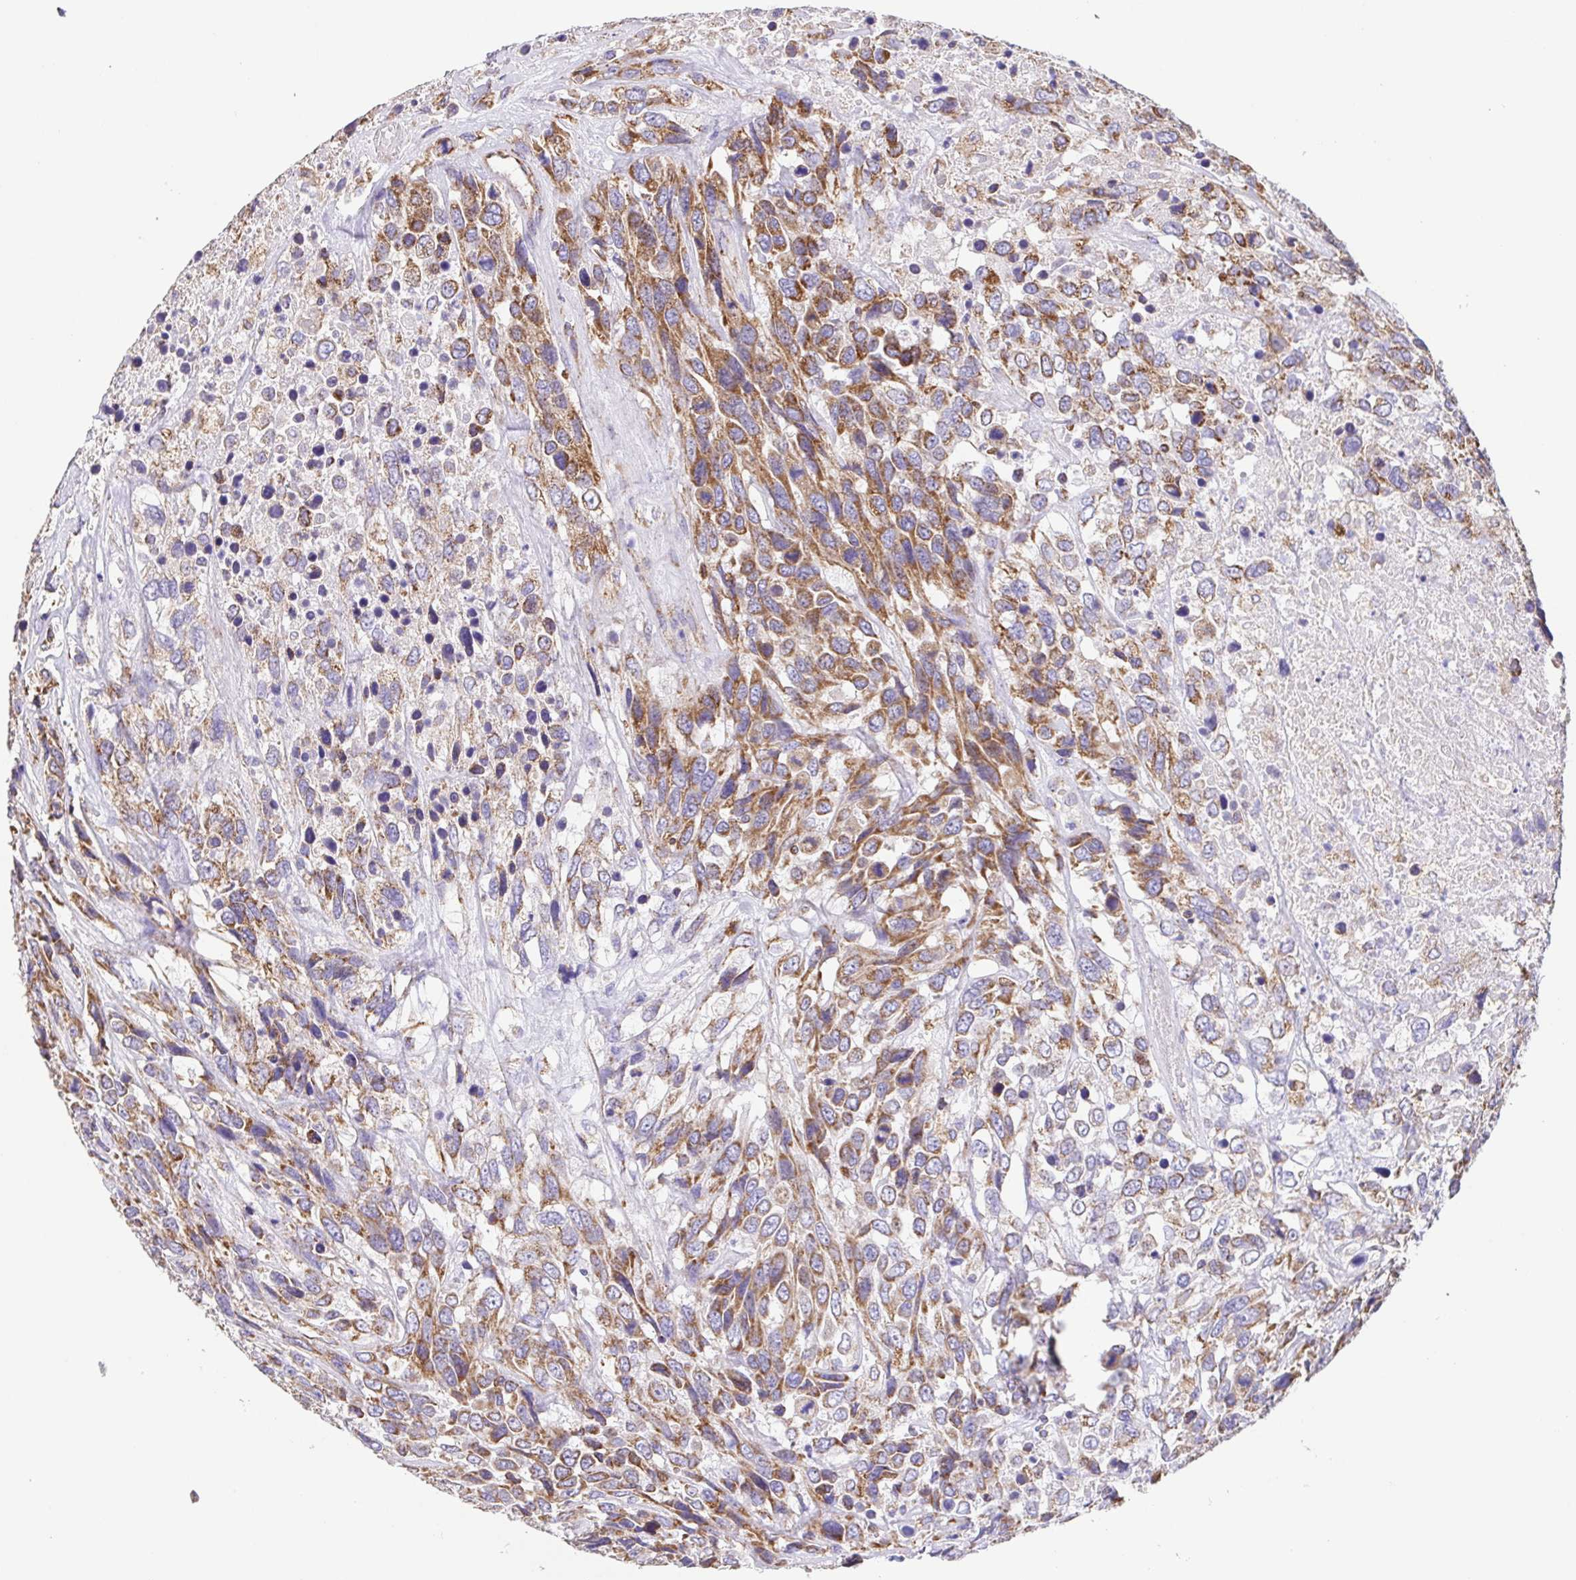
{"staining": {"intensity": "moderate", "quantity": ">75%", "location": "cytoplasmic/membranous"}, "tissue": "urothelial cancer", "cell_type": "Tumor cells", "image_type": "cancer", "snomed": [{"axis": "morphology", "description": "Urothelial carcinoma, High grade"}, {"axis": "topography", "description": "Urinary bladder"}], "caption": "This photomicrograph exhibits immunohistochemistry staining of urothelial carcinoma (high-grade), with medium moderate cytoplasmic/membranous positivity in approximately >75% of tumor cells.", "gene": "GINM1", "patient": {"sex": "female", "age": 70}}